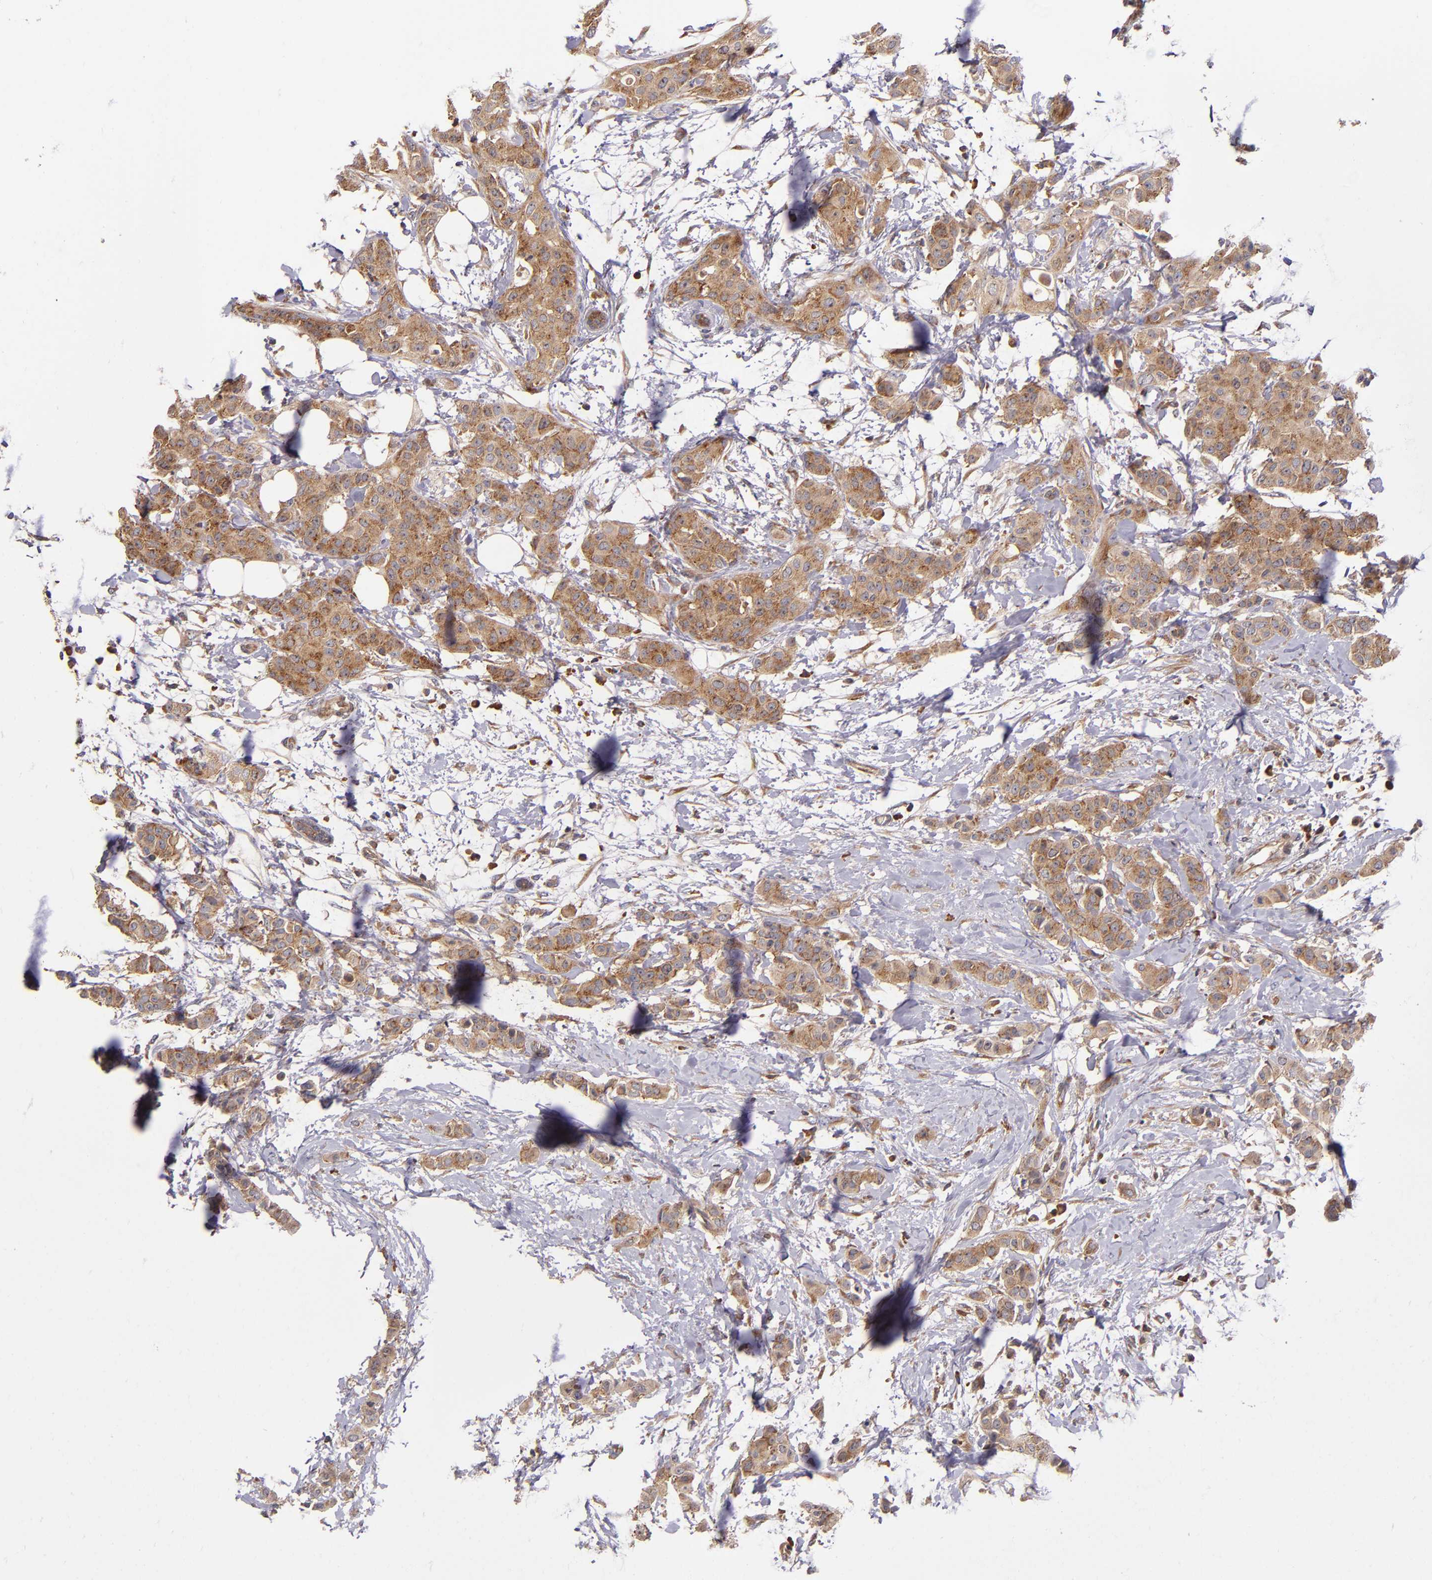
{"staining": {"intensity": "moderate", "quantity": ">75%", "location": "cytoplasmic/membranous"}, "tissue": "breast cancer", "cell_type": "Tumor cells", "image_type": "cancer", "snomed": [{"axis": "morphology", "description": "Duct carcinoma"}, {"axis": "topography", "description": "Breast"}], "caption": "Tumor cells exhibit moderate cytoplasmic/membranous positivity in approximately >75% of cells in breast cancer. The protein of interest is stained brown, and the nuclei are stained in blue (DAB (3,3'-diaminobenzidine) IHC with brightfield microscopy, high magnification).", "gene": "EIF4ENIF1", "patient": {"sex": "female", "age": 40}}